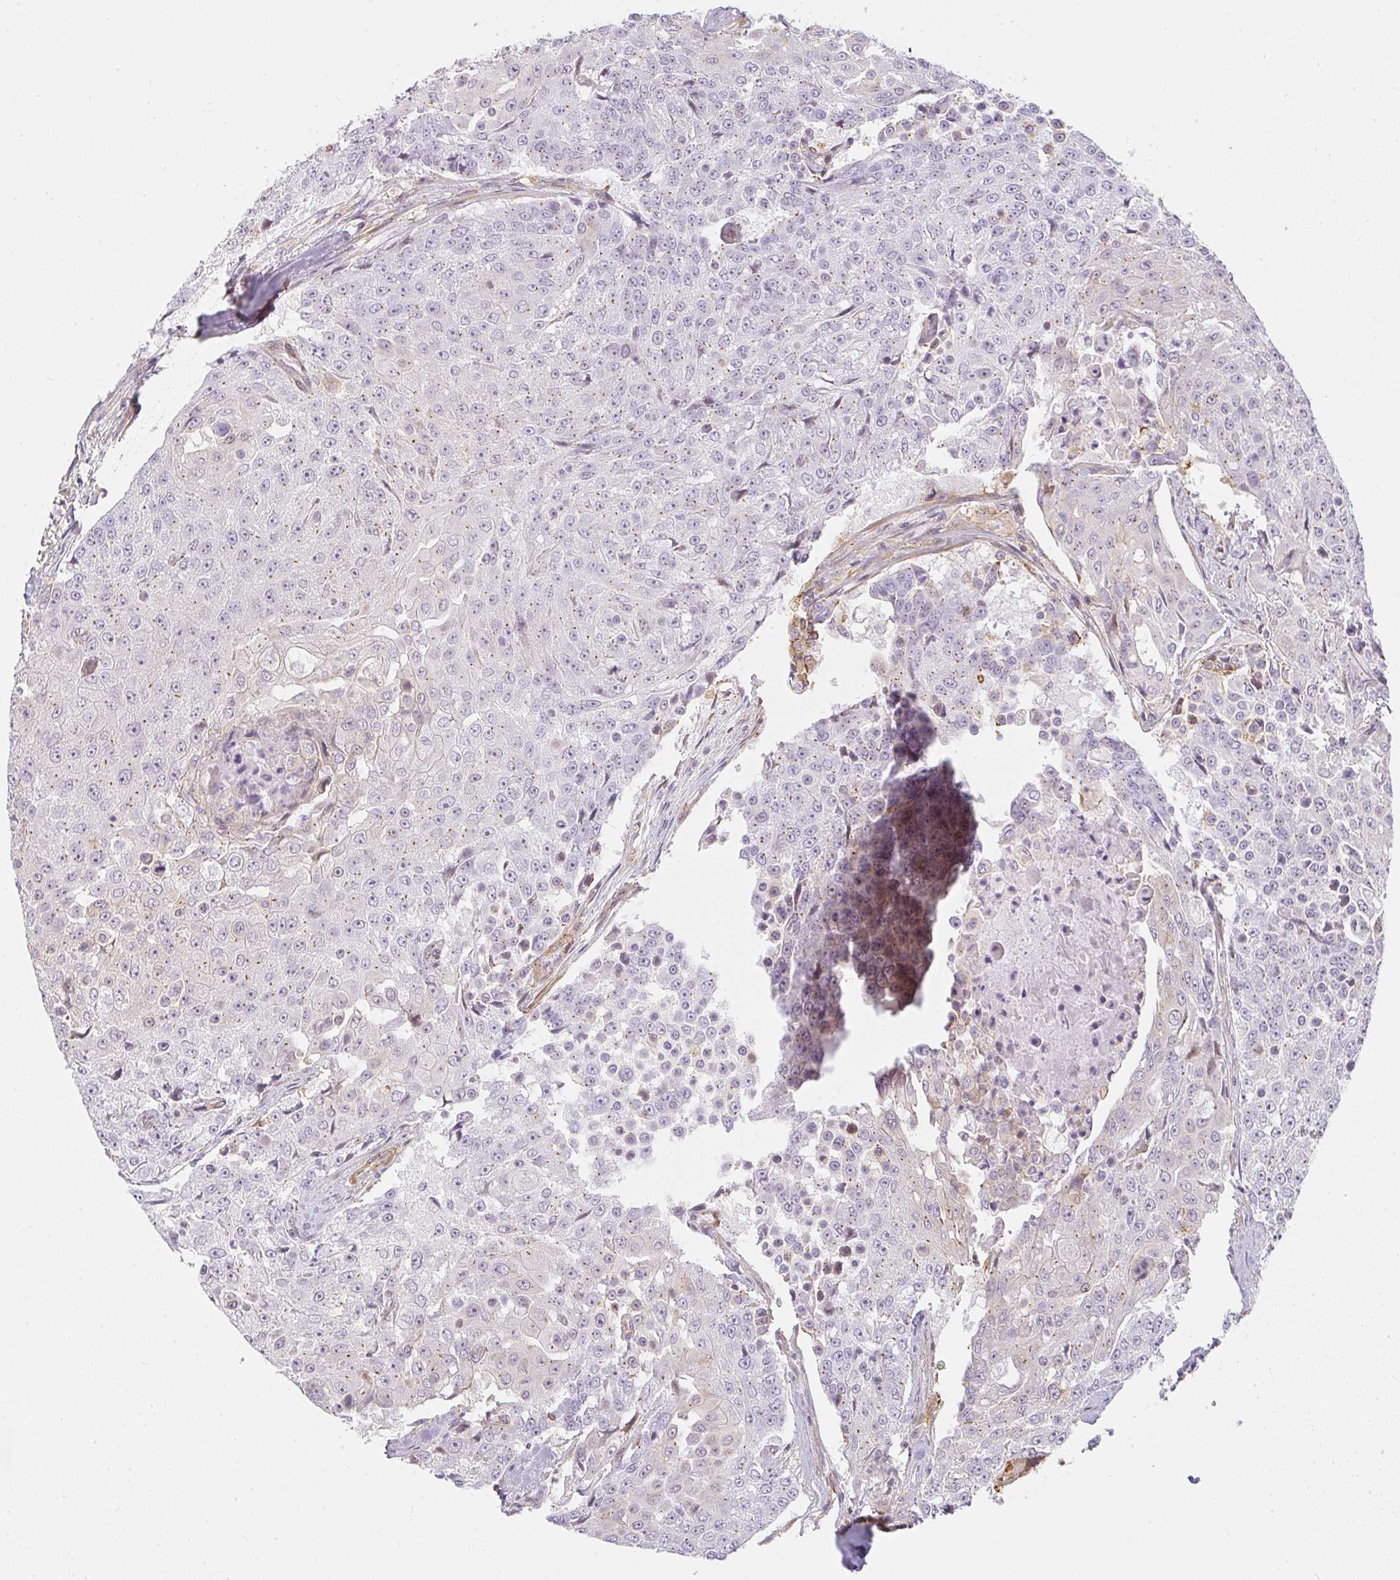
{"staining": {"intensity": "weak", "quantity": "<25%", "location": "cytoplasmic/membranous"}, "tissue": "urothelial cancer", "cell_type": "Tumor cells", "image_type": "cancer", "snomed": [{"axis": "morphology", "description": "Urothelial carcinoma, High grade"}, {"axis": "topography", "description": "Urinary bladder"}], "caption": "A photomicrograph of human urothelial cancer is negative for staining in tumor cells.", "gene": "SULF1", "patient": {"sex": "female", "age": 63}}